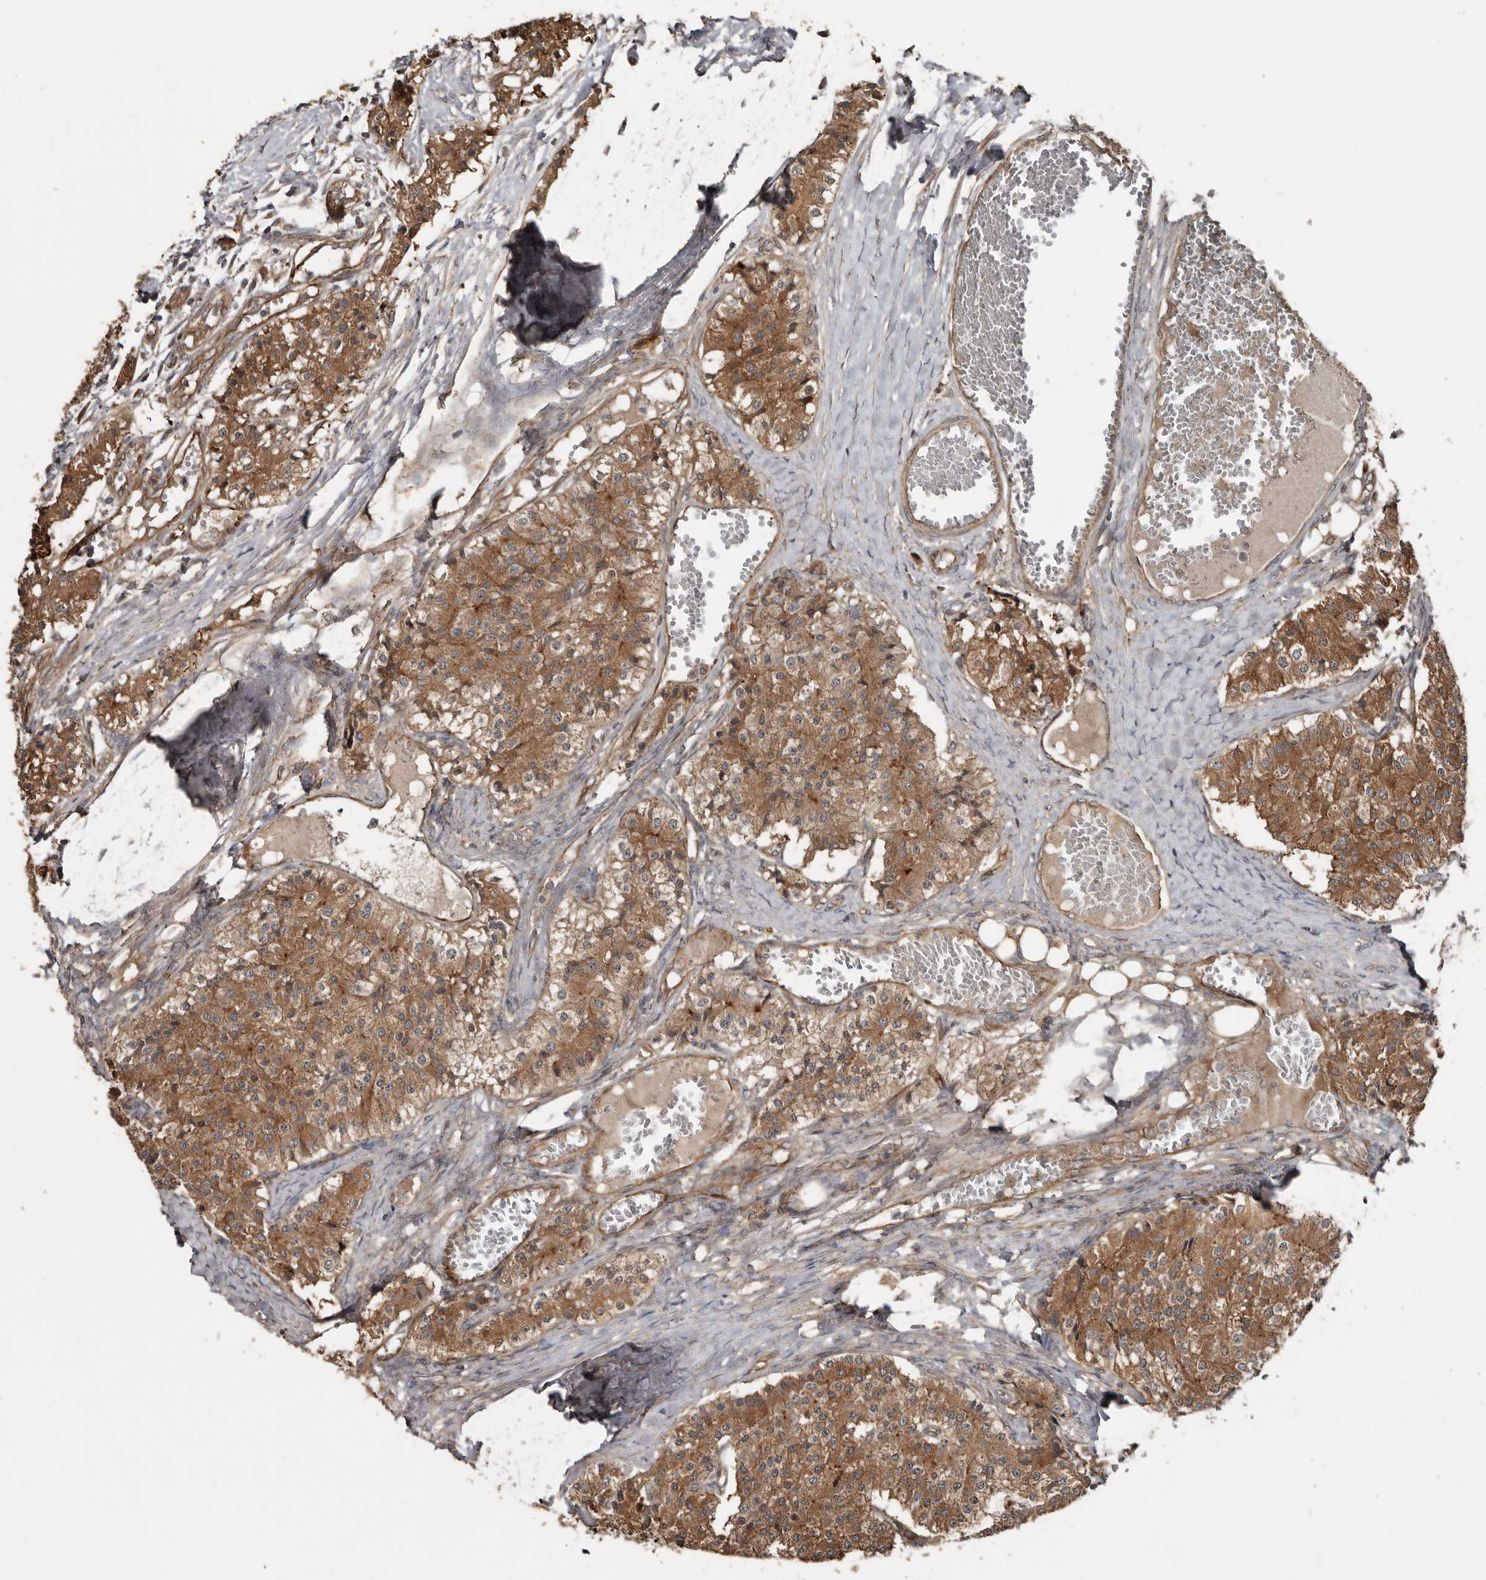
{"staining": {"intensity": "moderate", "quantity": ">75%", "location": "cytoplasmic/membranous"}, "tissue": "carcinoid", "cell_type": "Tumor cells", "image_type": "cancer", "snomed": [{"axis": "morphology", "description": "Carcinoid, malignant, NOS"}, {"axis": "topography", "description": "Colon"}], "caption": "Protein staining exhibits moderate cytoplasmic/membranous positivity in approximately >75% of tumor cells in malignant carcinoid.", "gene": "EXOC3L1", "patient": {"sex": "female", "age": 52}}